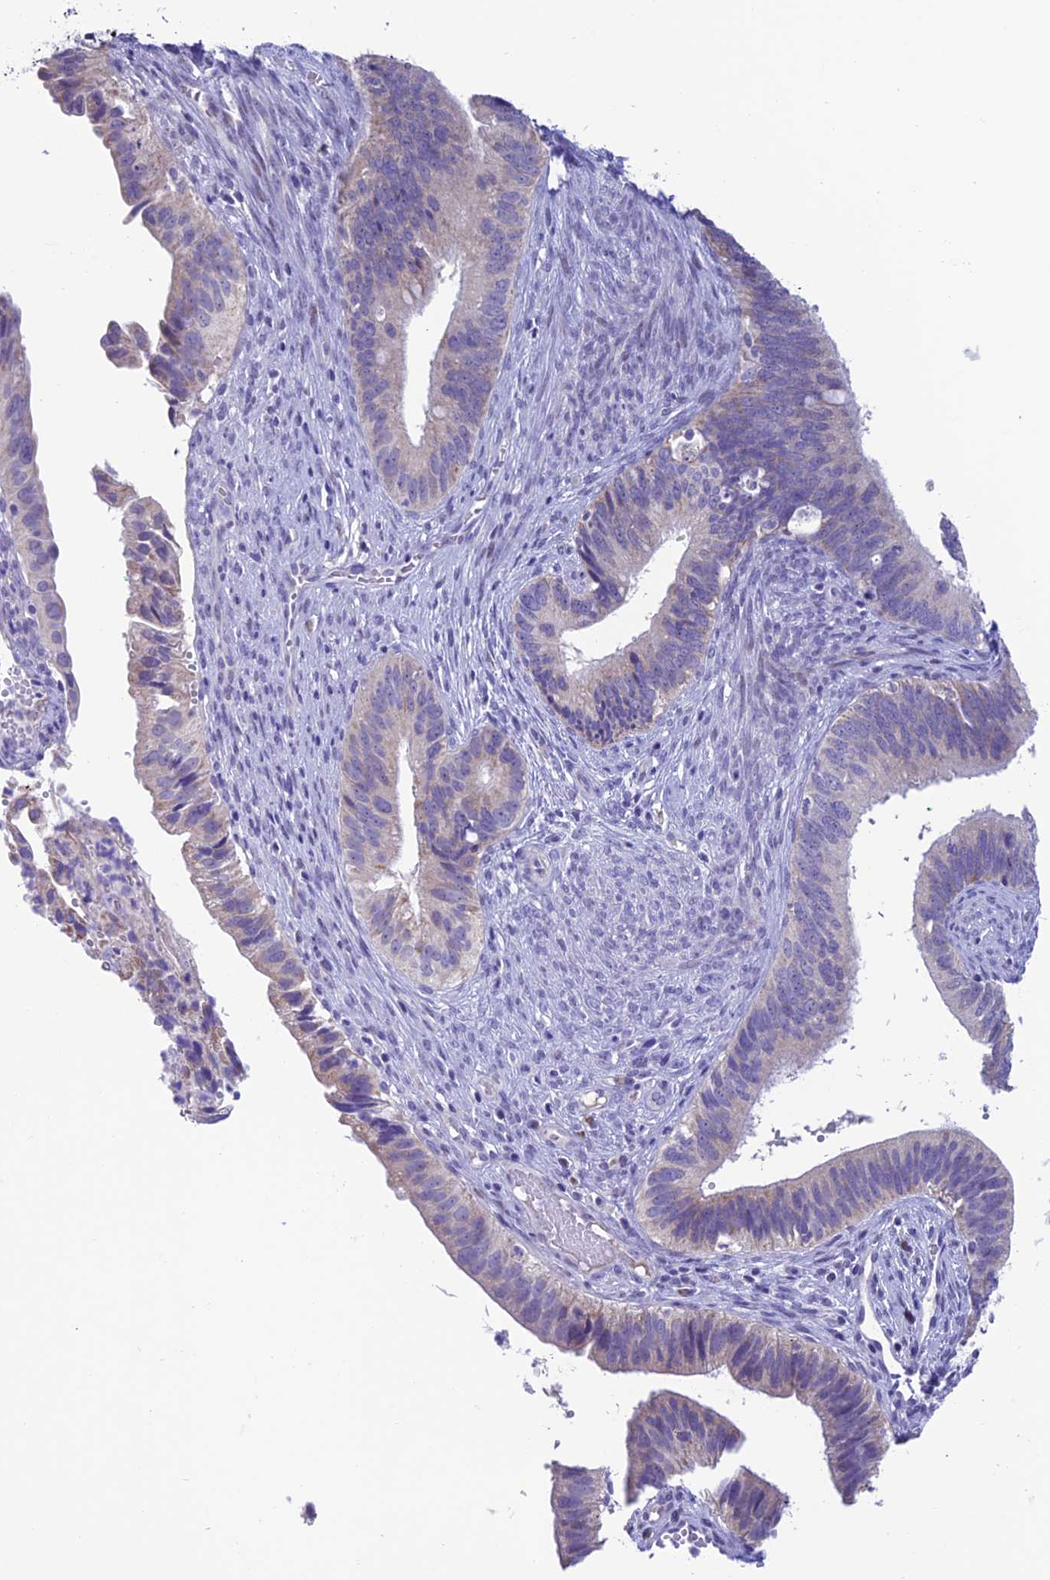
{"staining": {"intensity": "weak", "quantity": "<25%", "location": "cytoplasmic/membranous"}, "tissue": "cervical cancer", "cell_type": "Tumor cells", "image_type": "cancer", "snomed": [{"axis": "morphology", "description": "Adenocarcinoma, NOS"}, {"axis": "topography", "description": "Cervix"}], "caption": "A histopathology image of cervical cancer stained for a protein demonstrates no brown staining in tumor cells. (DAB (3,3'-diaminobenzidine) IHC visualized using brightfield microscopy, high magnification).", "gene": "SLC10A1", "patient": {"sex": "female", "age": 42}}